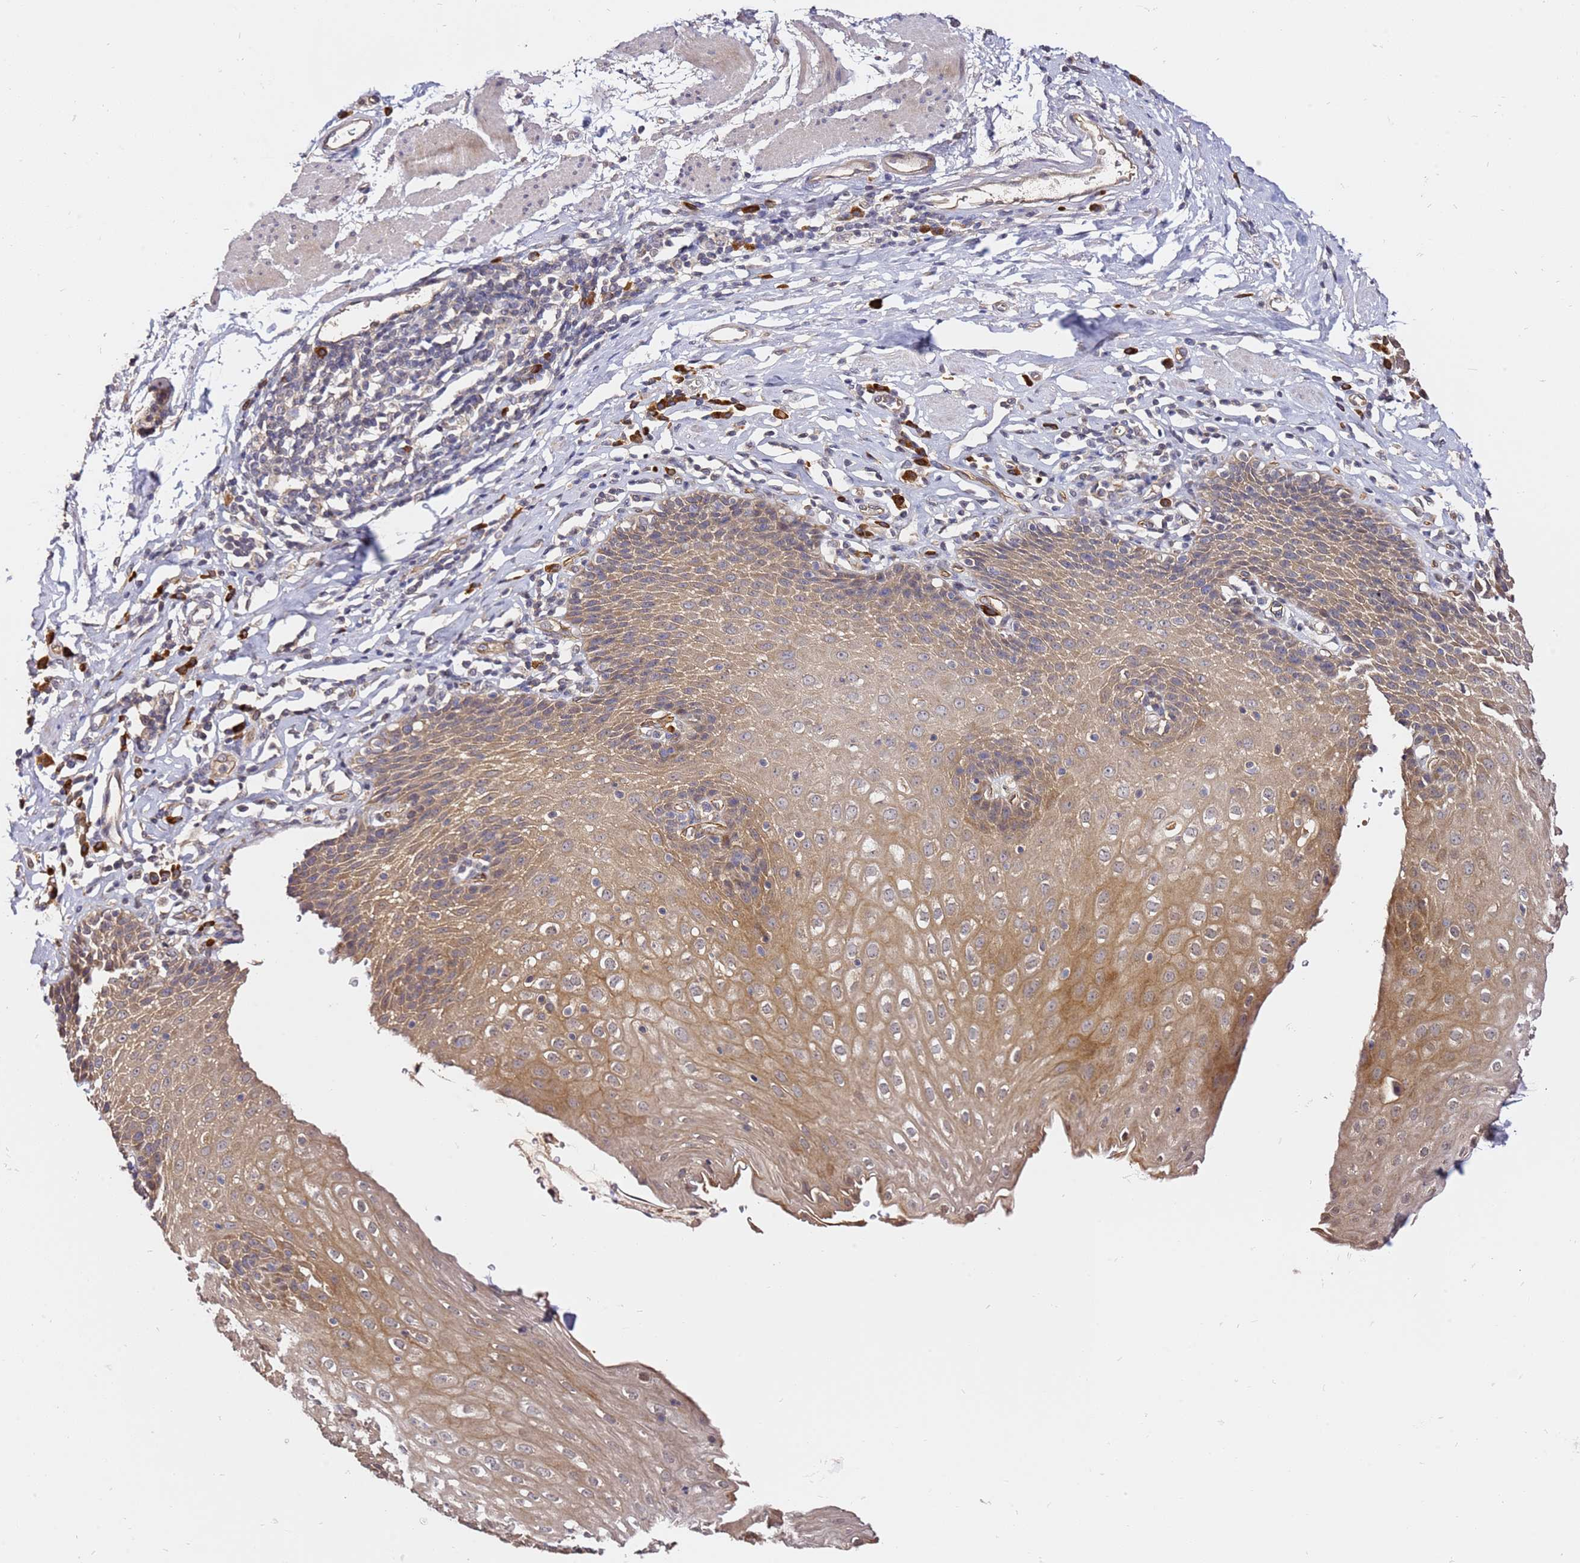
{"staining": {"intensity": "moderate", "quantity": "25%-75%", "location": "cytoplasmic/membranous,nuclear"}, "tissue": "esophagus", "cell_type": "Squamous epithelial cells", "image_type": "normal", "snomed": [{"axis": "morphology", "description": "Normal tissue, NOS"}, {"axis": "topography", "description": "Esophagus"}], "caption": "IHC image of normal esophagus: esophagus stained using IHC reveals medium levels of moderate protein expression localized specifically in the cytoplasmic/membranous,nuclear of squamous epithelial cells, appearing as a cytoplasmic/membranous,nuclear brown color.", "gene": "OSBPL2", "patient": {"sex": "female", "age": 61}}